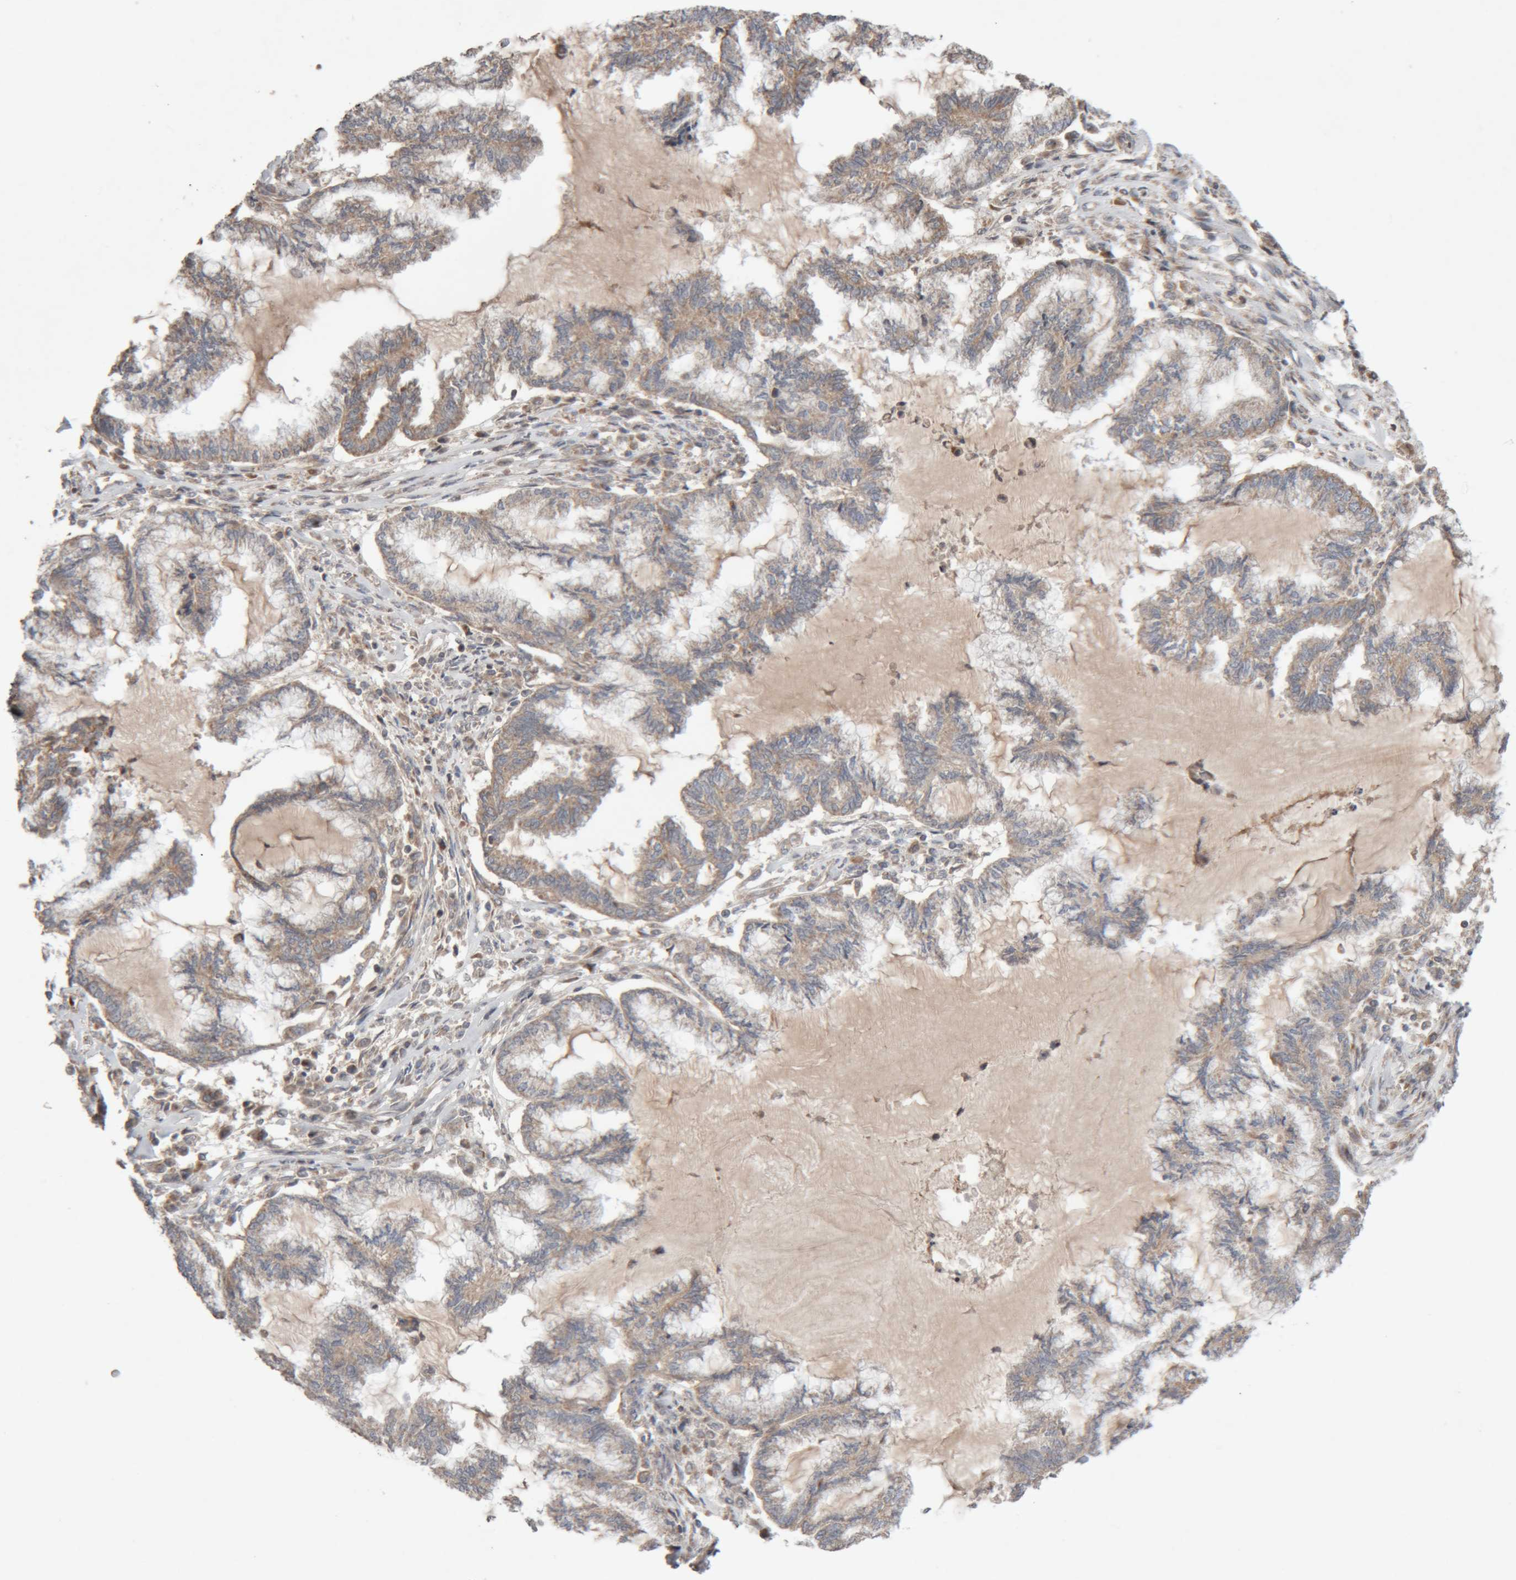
{"staining": {"intensity": "weak", "quantity": ">75%", "location": "cytoplasmic/membranous"}, "tissue": "endometrial cancer", "cell_type": "Tumor cells", "image_type": "cancer", "snomed": [{"axis": "morphology", "description": "Adenocarcinoma, NOS"}, {"axis": "topography", "description": "Endometrium"}], "caption": "Immunohistochemical staining of human adenocarcinoma (endometrial) shows weak cytoplasmic/membranous protein expression in about >75% of tumor cells.", "gene": "KIF21B", "patient": {"sex": "female", "age": 86}}